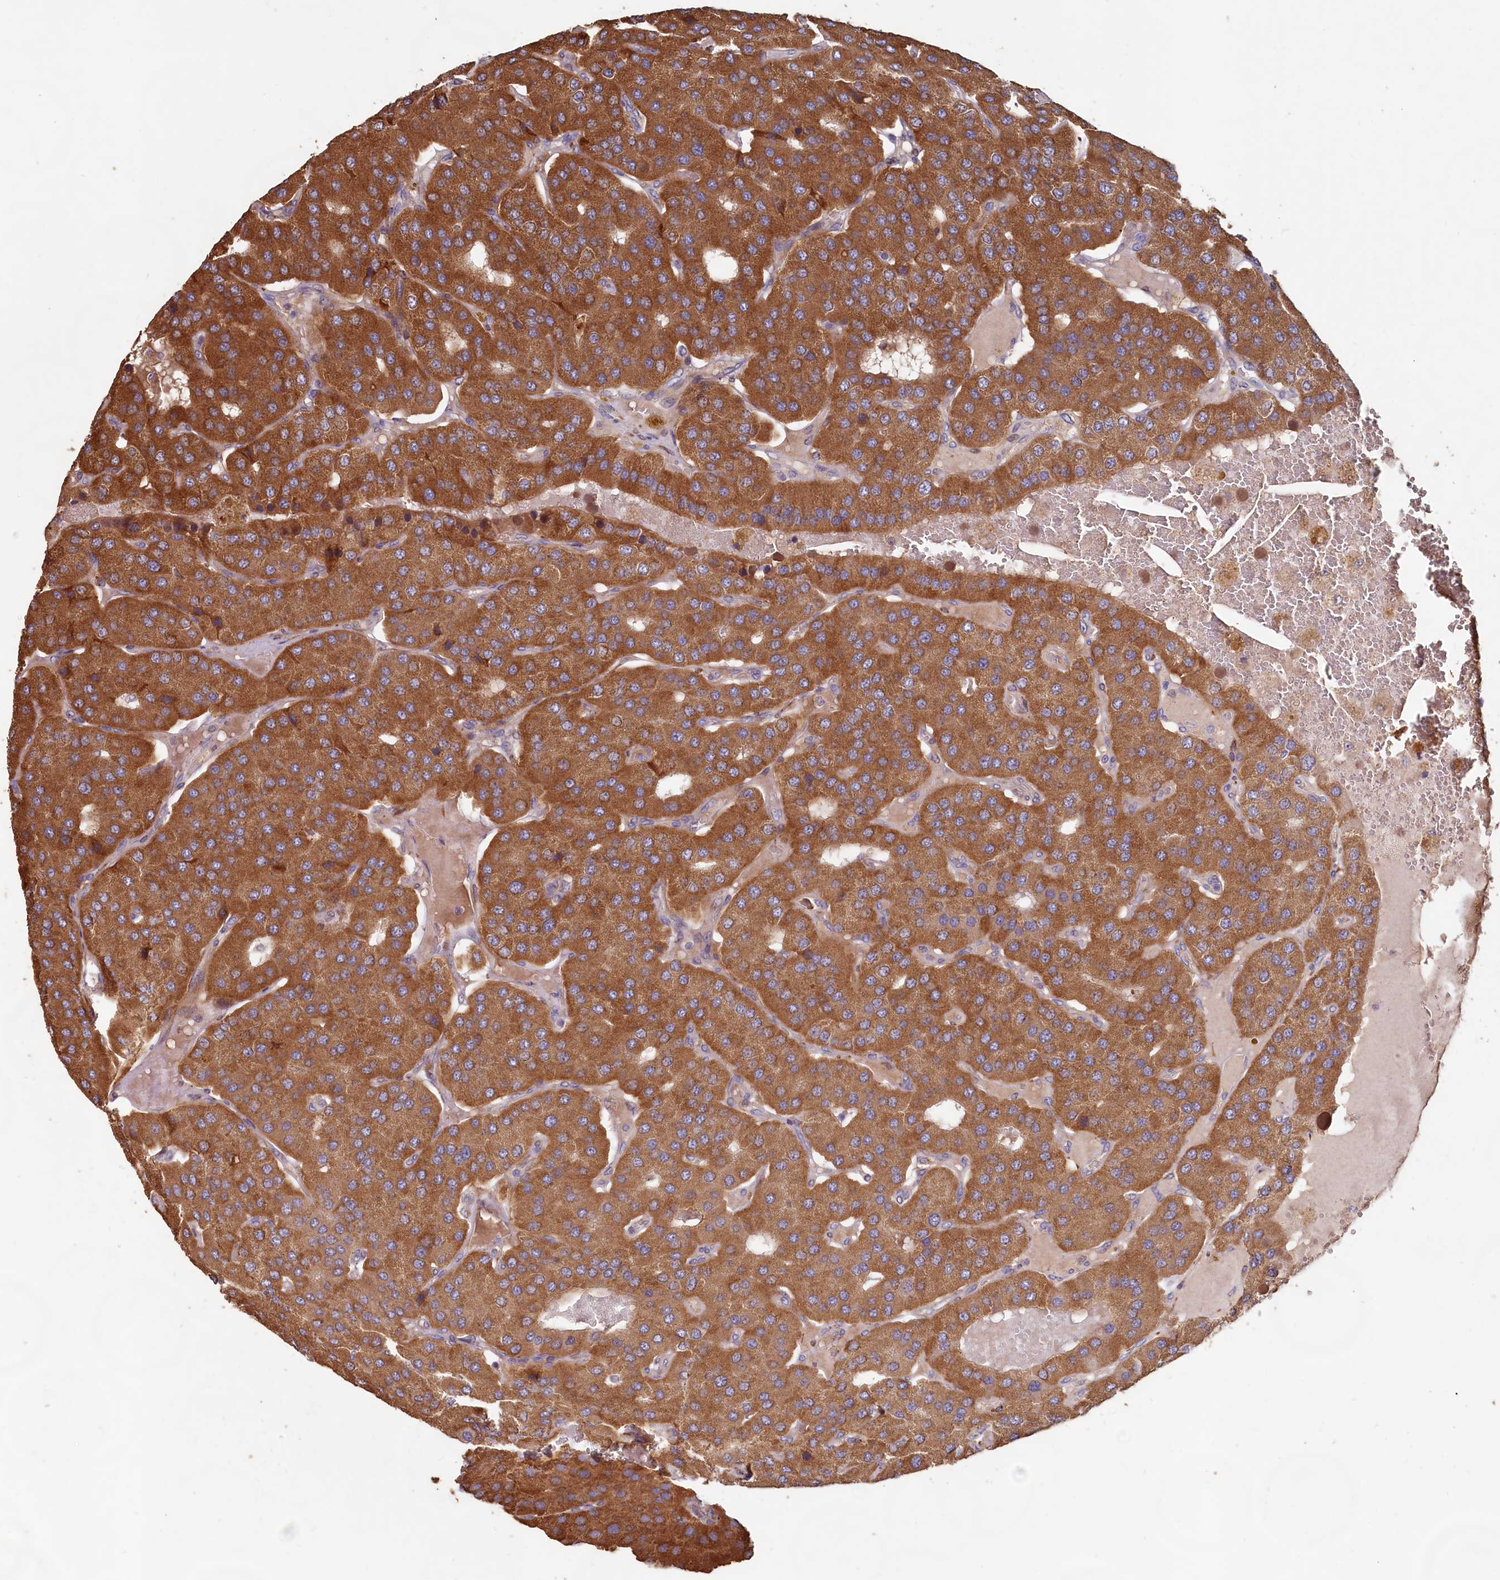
{"staining": {"intensity": "moderate", "quantity": ">75%", "location": "cytoplasmic/membranous"}, "tissue": "parathyroid gland", "cell_type": "Glandular cells", "image_type": "normal", "snomed": [{"axis": "morphology", "description": "Normal tissue, NOS"}, {"axis": "morphology", "description": "Adenoma, NOS"}, {"axis": "topography", "description": "Parathyroid gland"}], "caption": "A histopathology image of parathyroid gland stained for a protein shows moderate cytoplasmic/membranous brown staining in glandular cells. (brown staining indicates protein expression, while blue staining denotes nuclei).", "gene": "FUNDC1", "patient": {"sex": "female", "age": 86}}